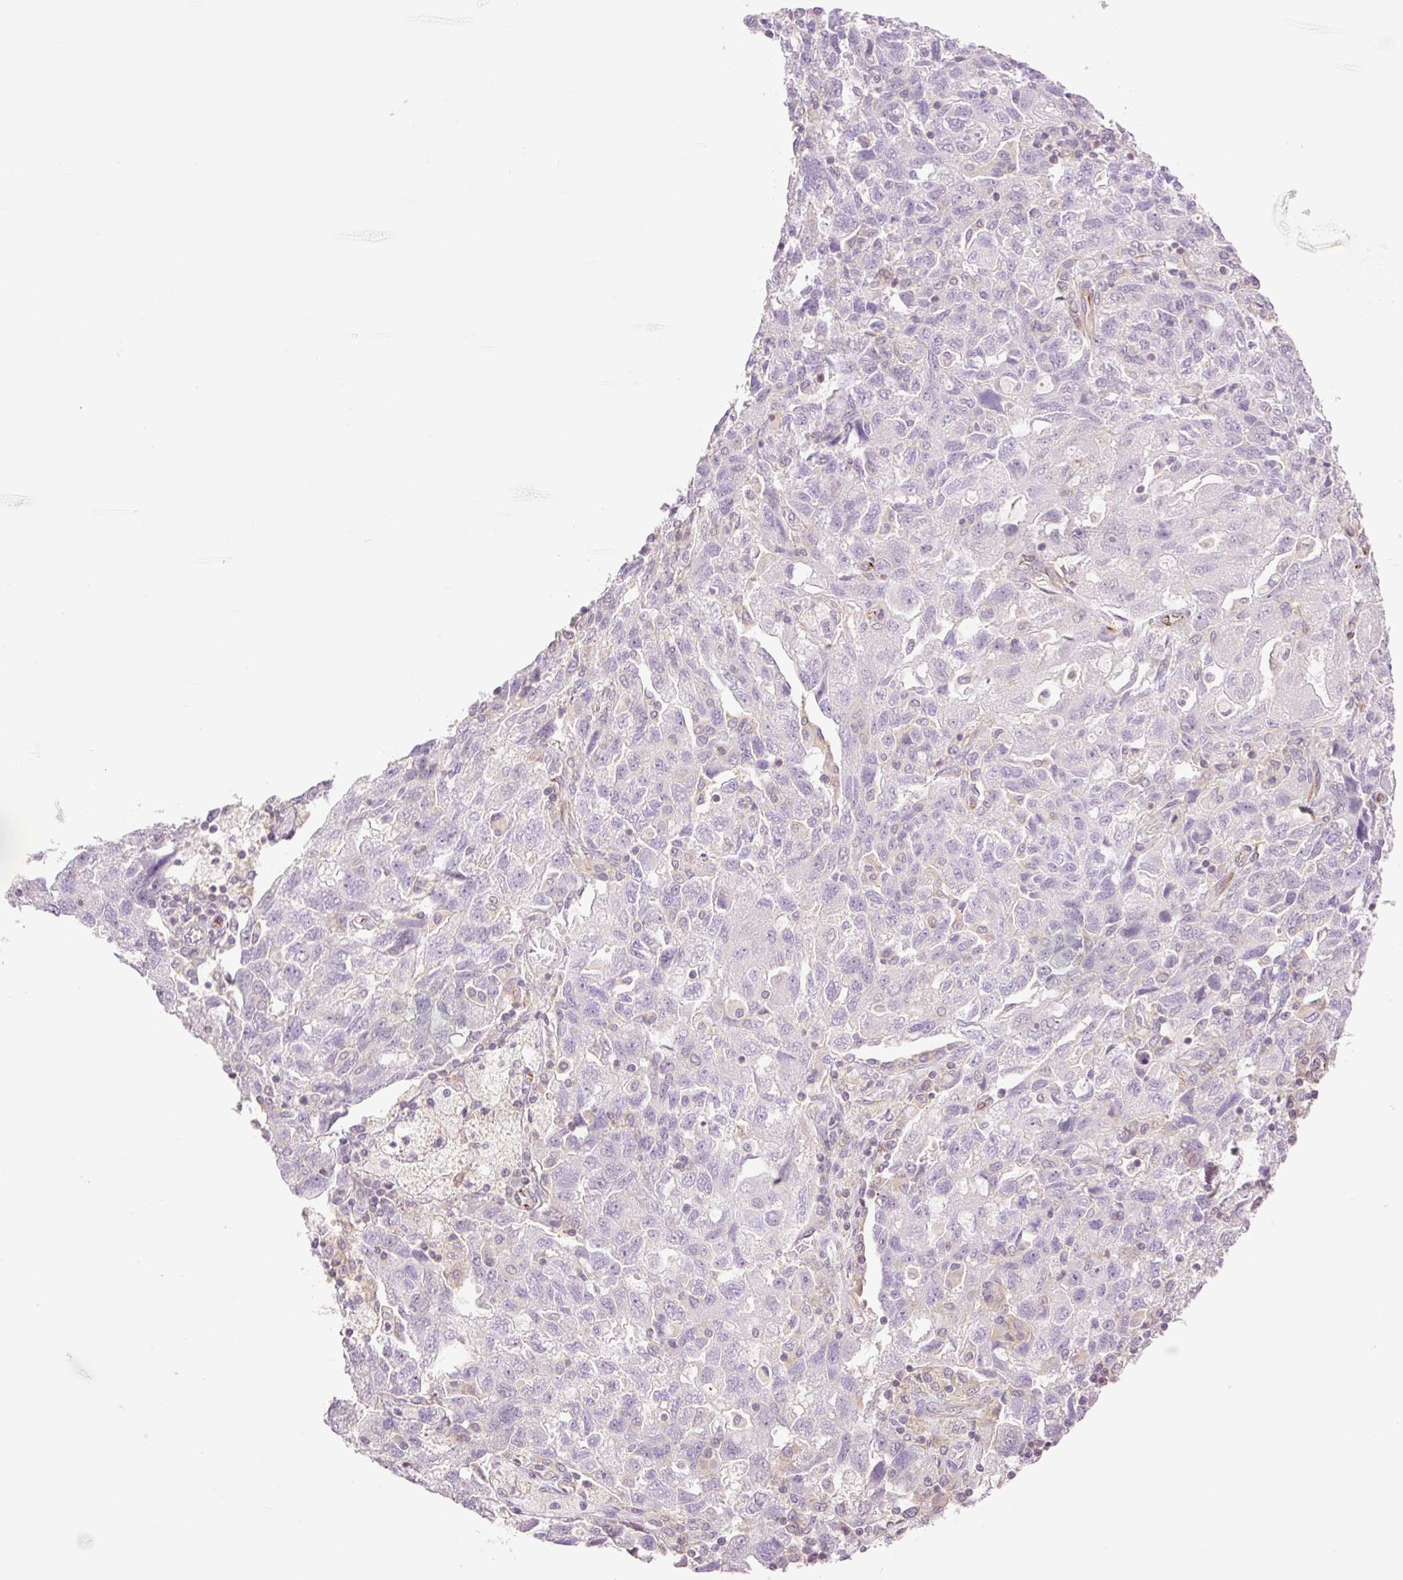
{"staining": {"intensity": "negative", "quantity": "none", "location": "none"}, "tissue": "ovarian cancer", "cell_type": "Tumor cells", "image_type": "cancer", "snomed": [{"axis": "morphology", "description": "Carcinoma, NOS"}, {"axis": "morphology", "description": "Cystadenocarcinoma, serous, NOS"}, {"axis": "topography", "description": "Ovary"}], "caption": "Tumor cells are negative for brown protein staining in ovarian serous cystadenocarcinoma. (Stains: DAB (3,3'-diaminobenzidine) immunohistochemistry with hematoxylin counter stain, Microscopy: brightfield microscopy at high magnification).", "gene": "ZFYVE21", "patient": {"sex": "female", "age": 69}}